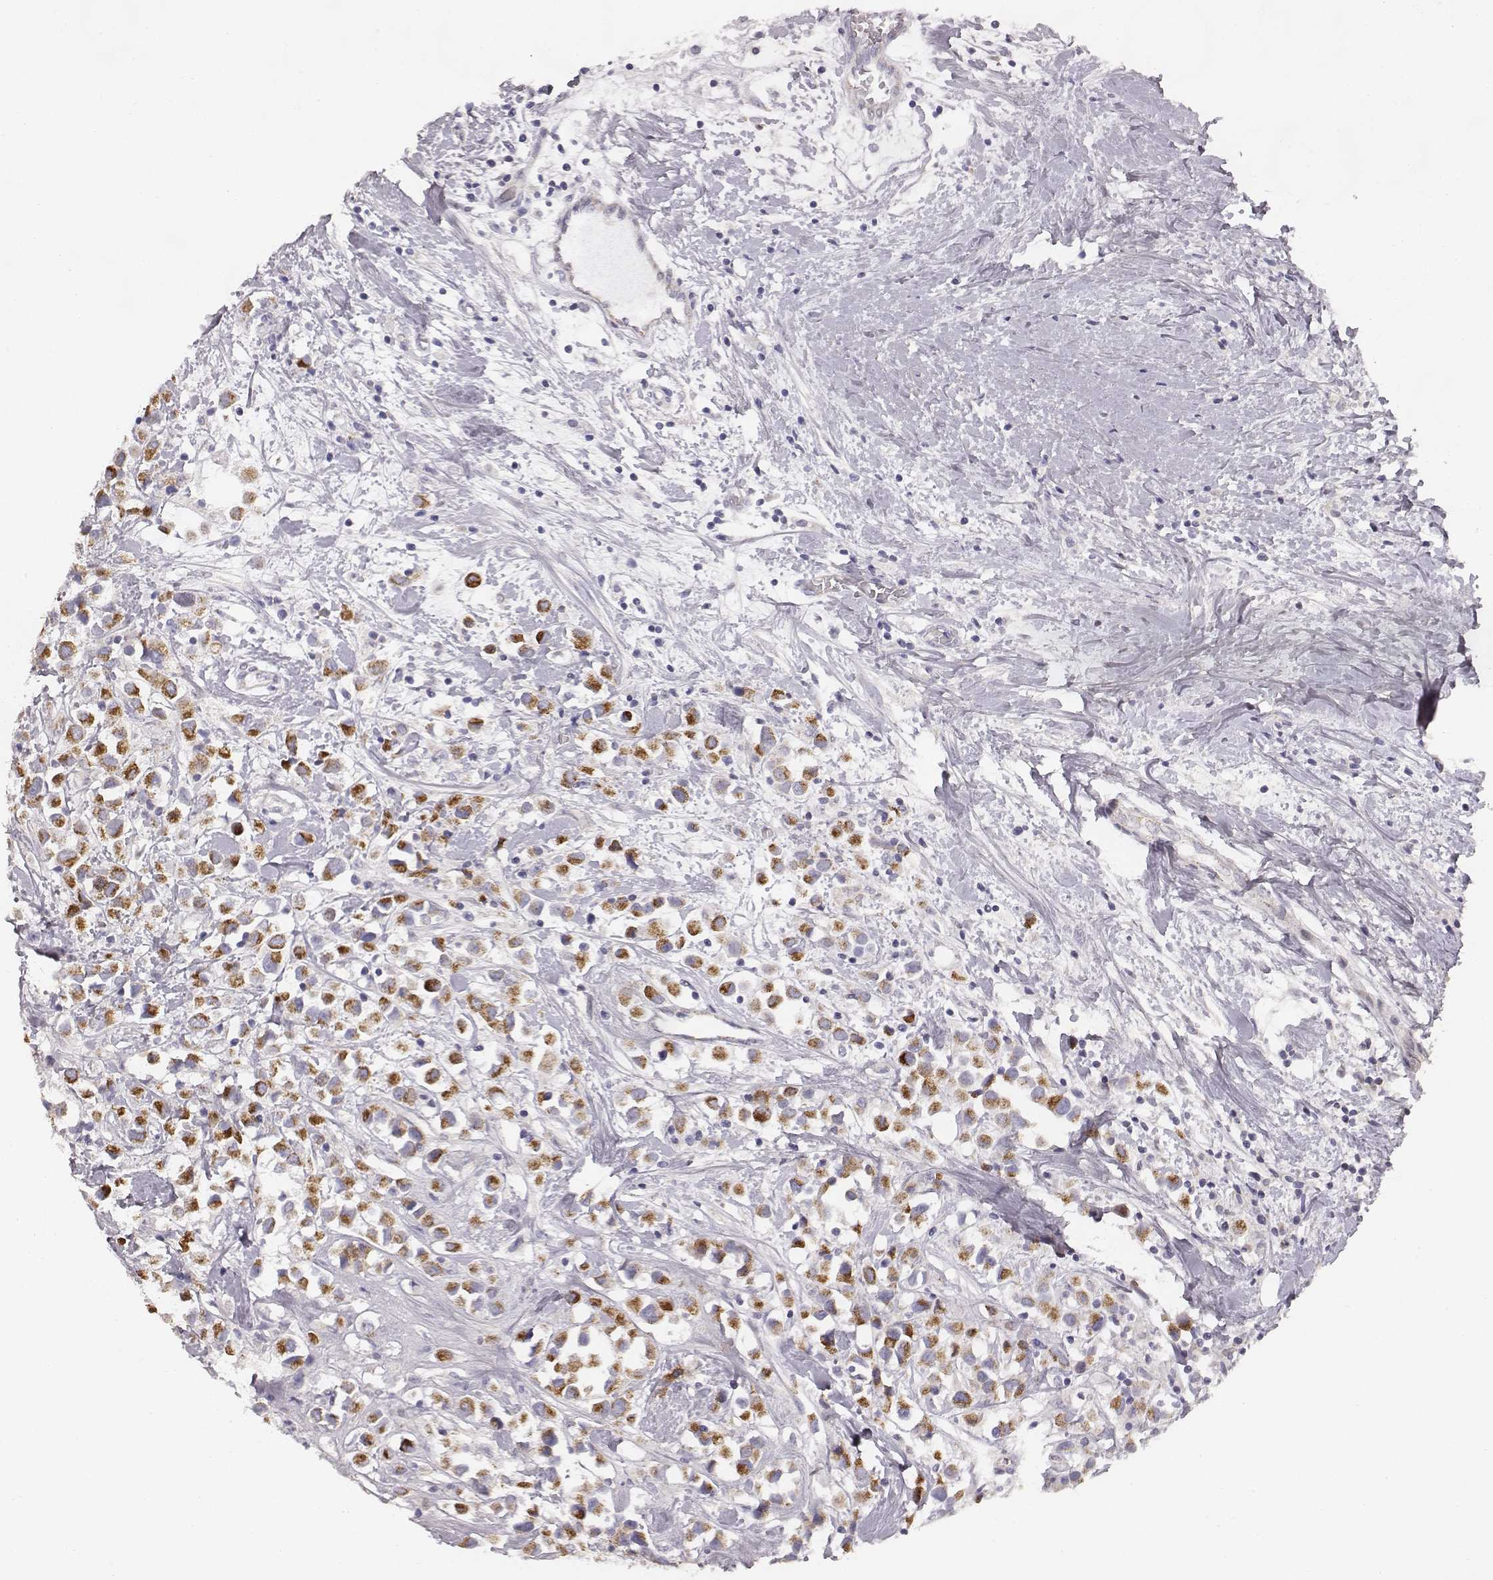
{"staining": {"intensity": "strong", "quantity": ">75%", "location": "cytoplasmic/membranous"}, "tissue": "breast cancer", "cell_type": "Tumor cells", "image_type": "cancer", "snomed": [{"axis": "morphology", "description": "Duct carcinoma"}, {"axis": "topography", "description": "Breast"}], "caption": "Protein expression analysis of breast cancer (invasive ductal carcinoma) demonstrates strong cytoplasmic/membranous positivity in approximately >75% of tumor cells.", "gene": "ABCD3", "patient": {"sex": "female", "age": 61}}